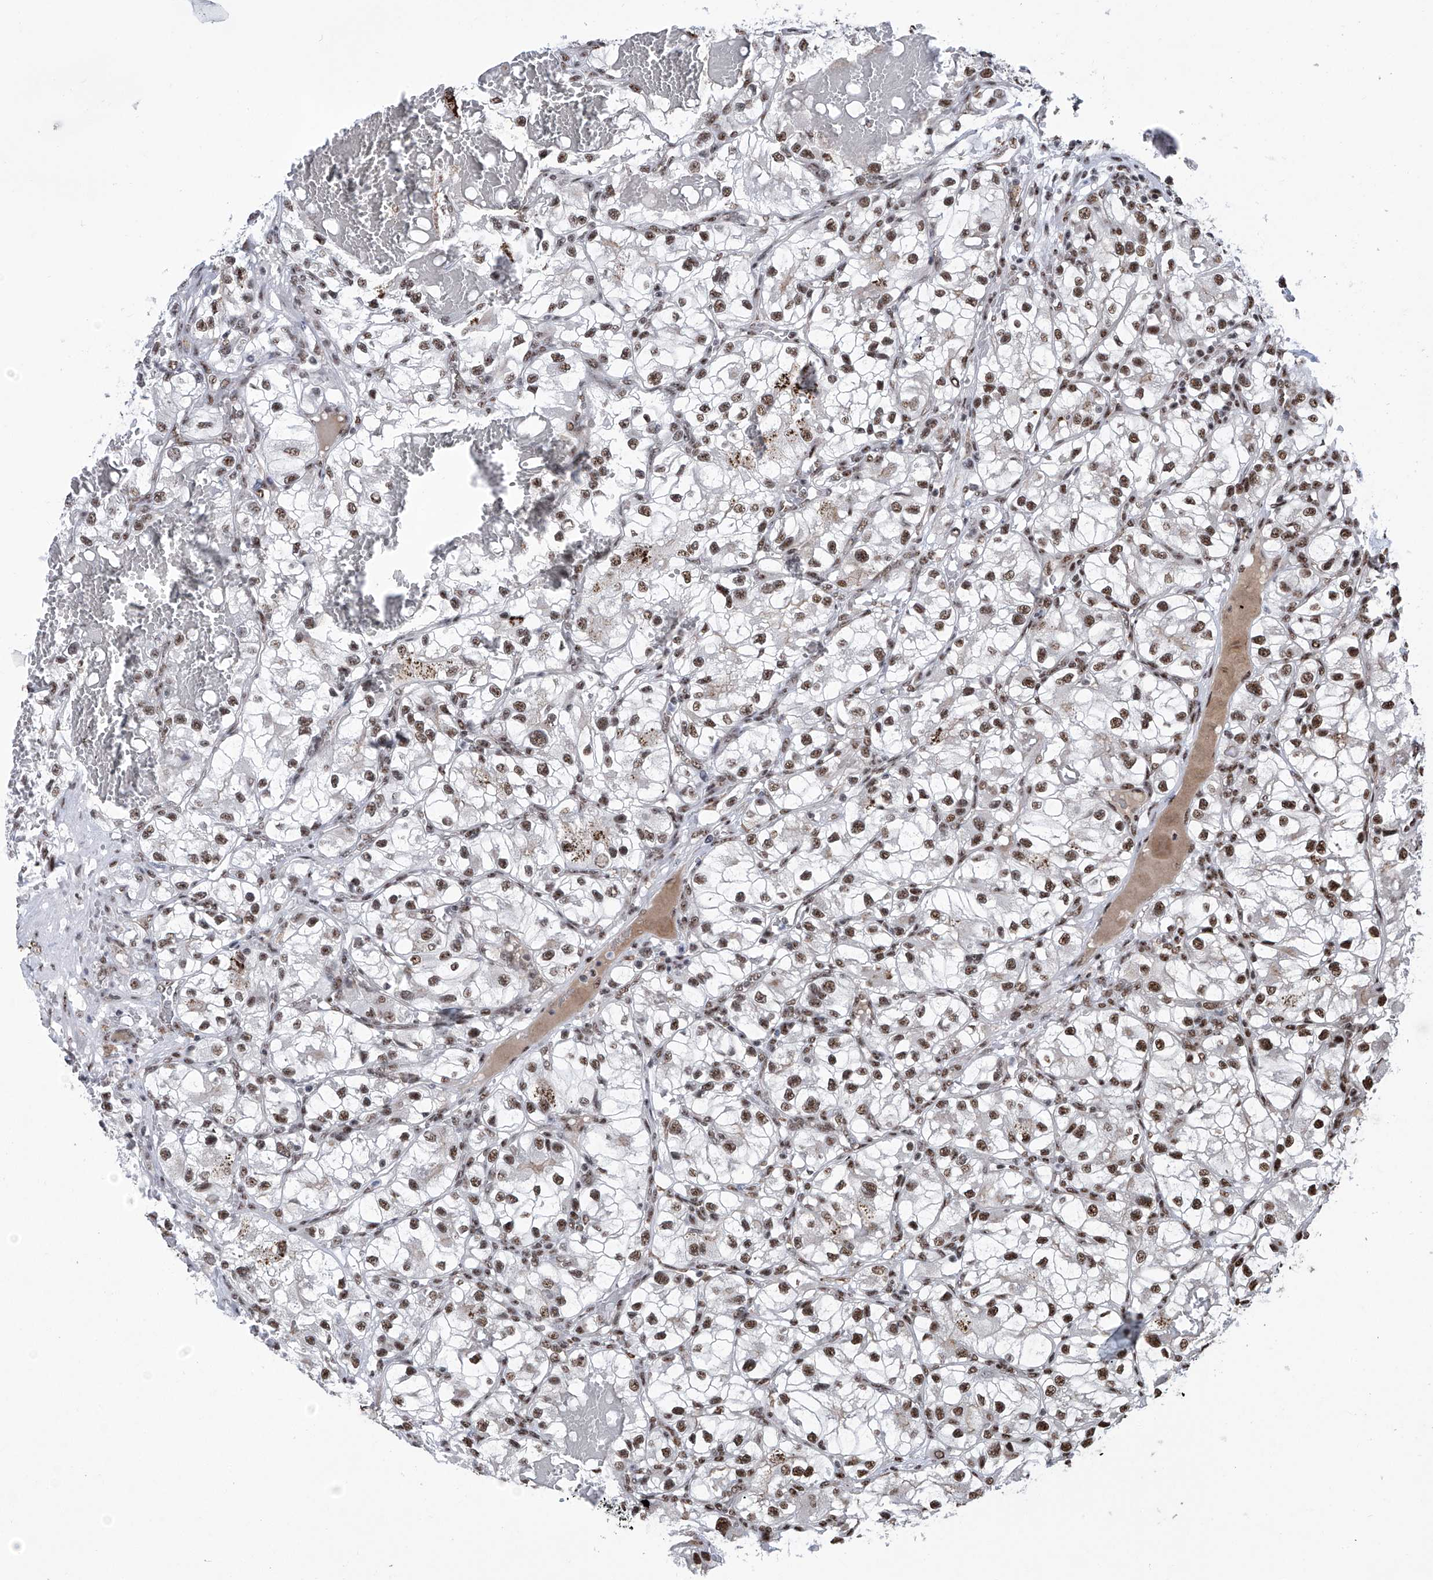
{"staining": {"intensity": "moderate", "quantity": ">75%", "location": "nuclear"}, "tissue": "renal cancer", "cell_type": "Tumor cells", "image_type": "cancer", "snomed": [{"axis": "morphology", "description": "Adenocarcinoma, NOS"}, {"axis": "topography", "description": "Kidney"}], "caption": "Moderate nuclear protein expression is seen in about >75% of tumor cells in adenocarcinoma (renal).", "gene": "FBXL4", "patient": {"sex": "female", "age": 57}}